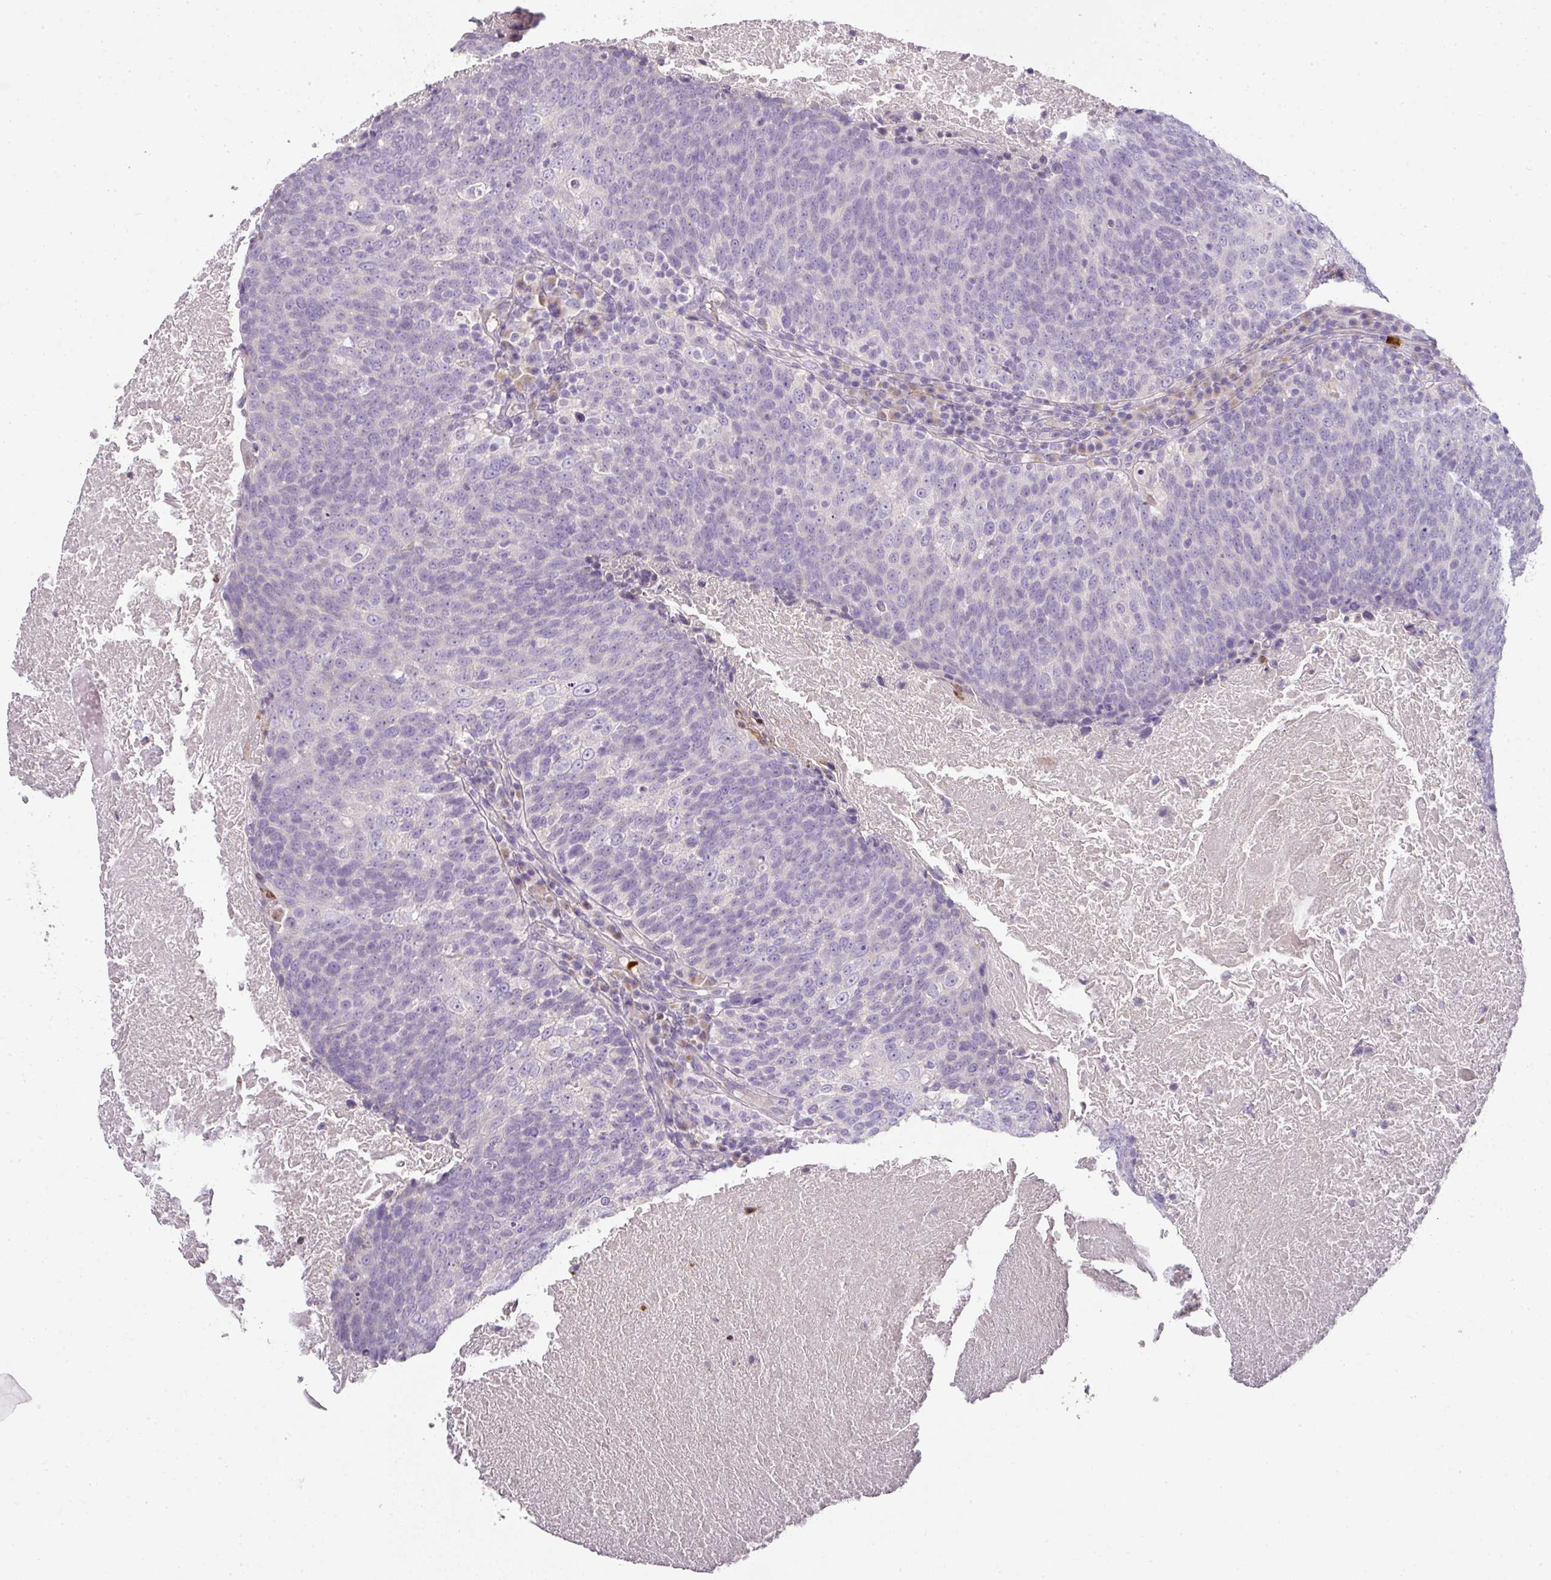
{"staining": {"intensity": "negative", "quantity": "none", "location": "none"}, "tissue": "head and neck cancer", "cell_type": "Tumor cells", "image_type": "cancer", "snomed": [{"axis": "morphology", "description": "Squamous cell carcinoma, NOS"}, {"axis": "morphology", "description": "Squamous cell carcinoma, metastatic, NOS"}, {"axis": "topography", "description": "Lymph node"}, {"axis": "topography", "description": "Head-Neck"}], "caption": "Squamous cell carcinoma (head and neck) was stained to show a protein in brown. There is no significant expression in tumor cells.", "gene": "HHEX", "patient": {"sex": "male", "age": 62}}